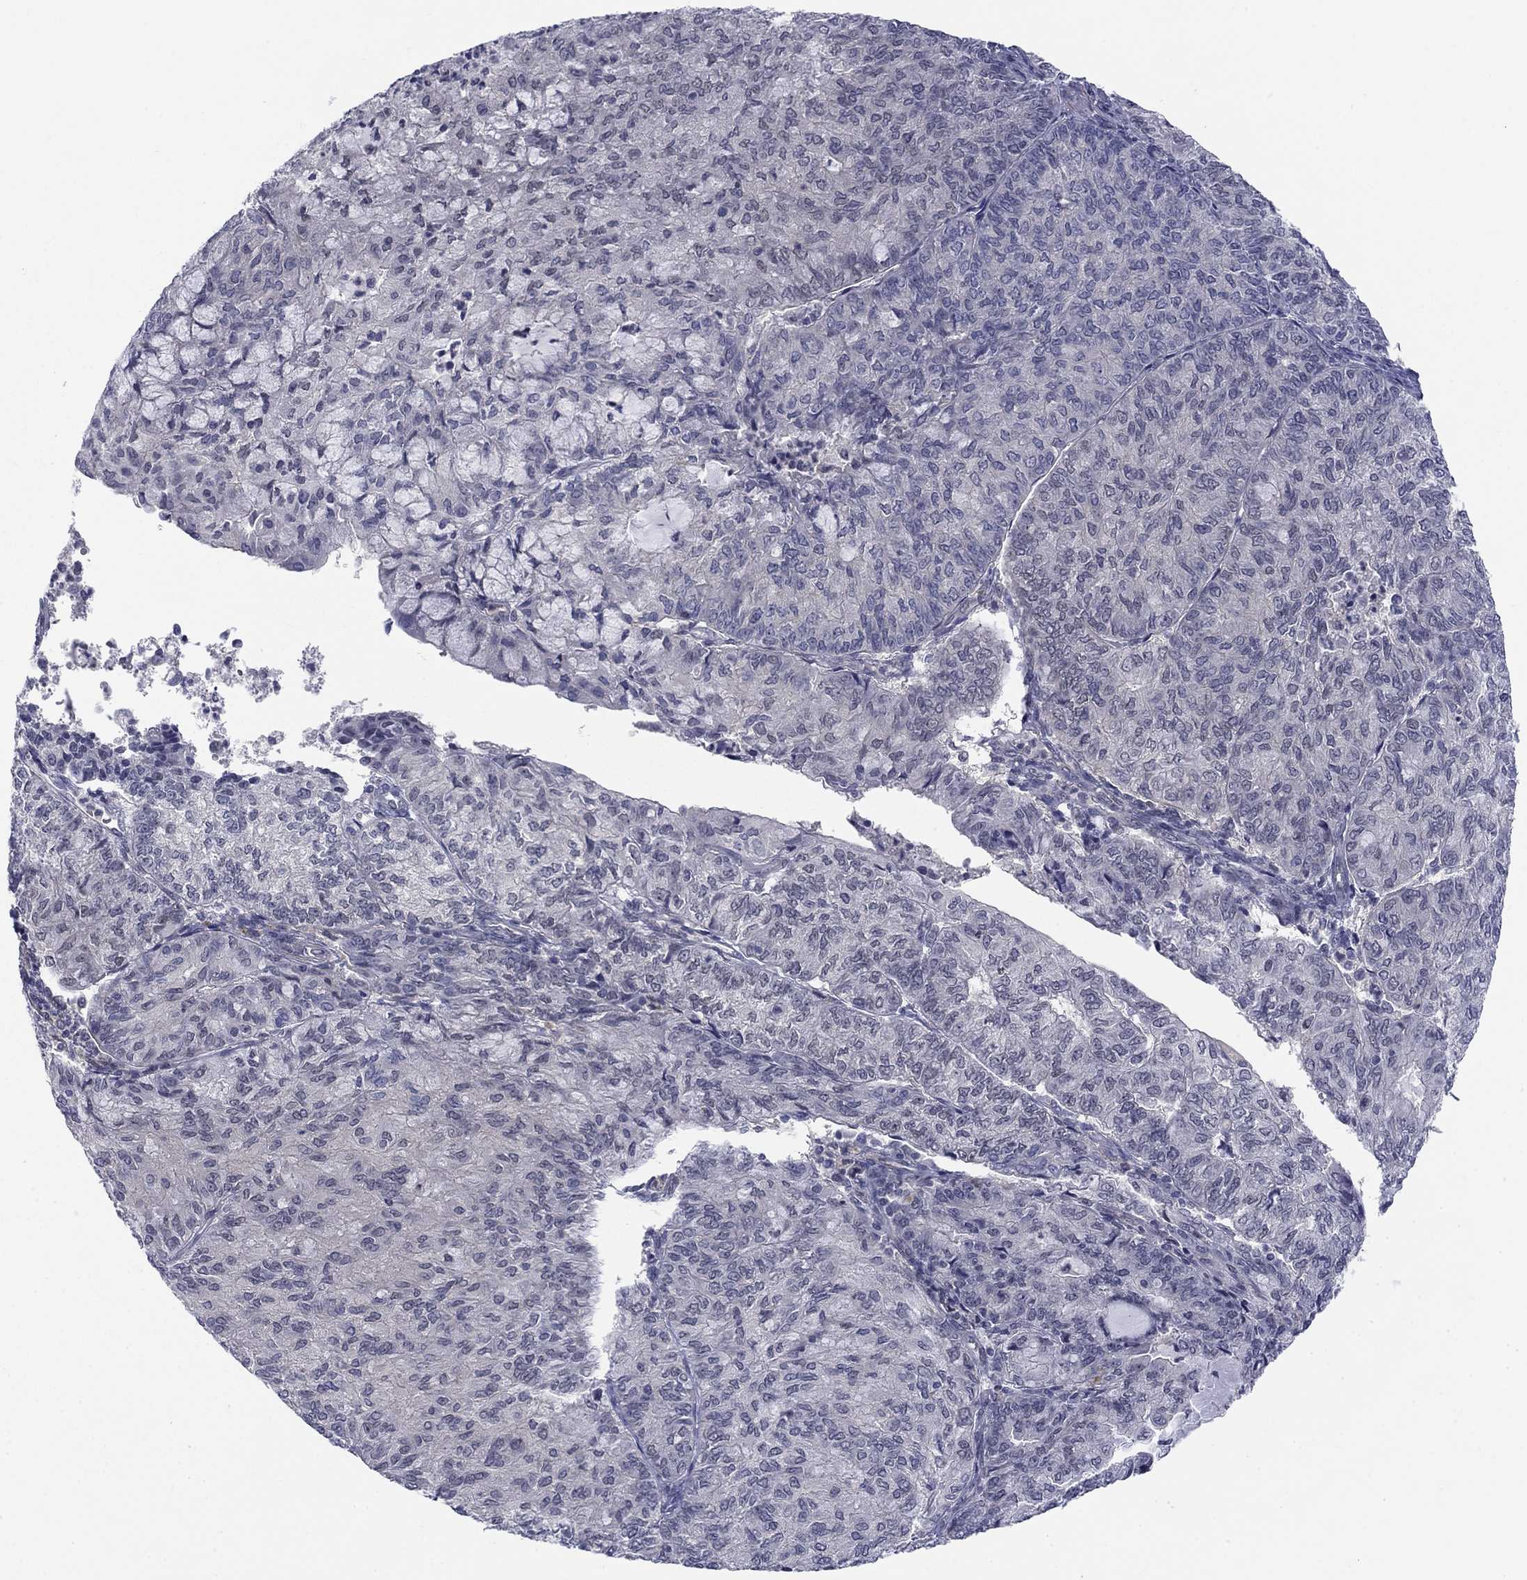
{"staining": {"intensity": "negative", "quantity": "none", "location": "none"}, "tissue": "endometrial cancer", "cell_type": "Tumor cells", "image_type": "cancer", "snomed": [{"axis": "morphology", "description": "Adenocarcinoma, NOS"}, {"axis": "topography", "description": "Endometrium"}], "caption": "Tumor cells show no significant positivity in endometrial cancer. The staining is performed using DAB (3,3'-diaminobenzidine) brown chromogen with nuclei counter-stained in using hematoxylin.", "gene": "TIGD4", "patient": {"sex": "female", "age": 82}}